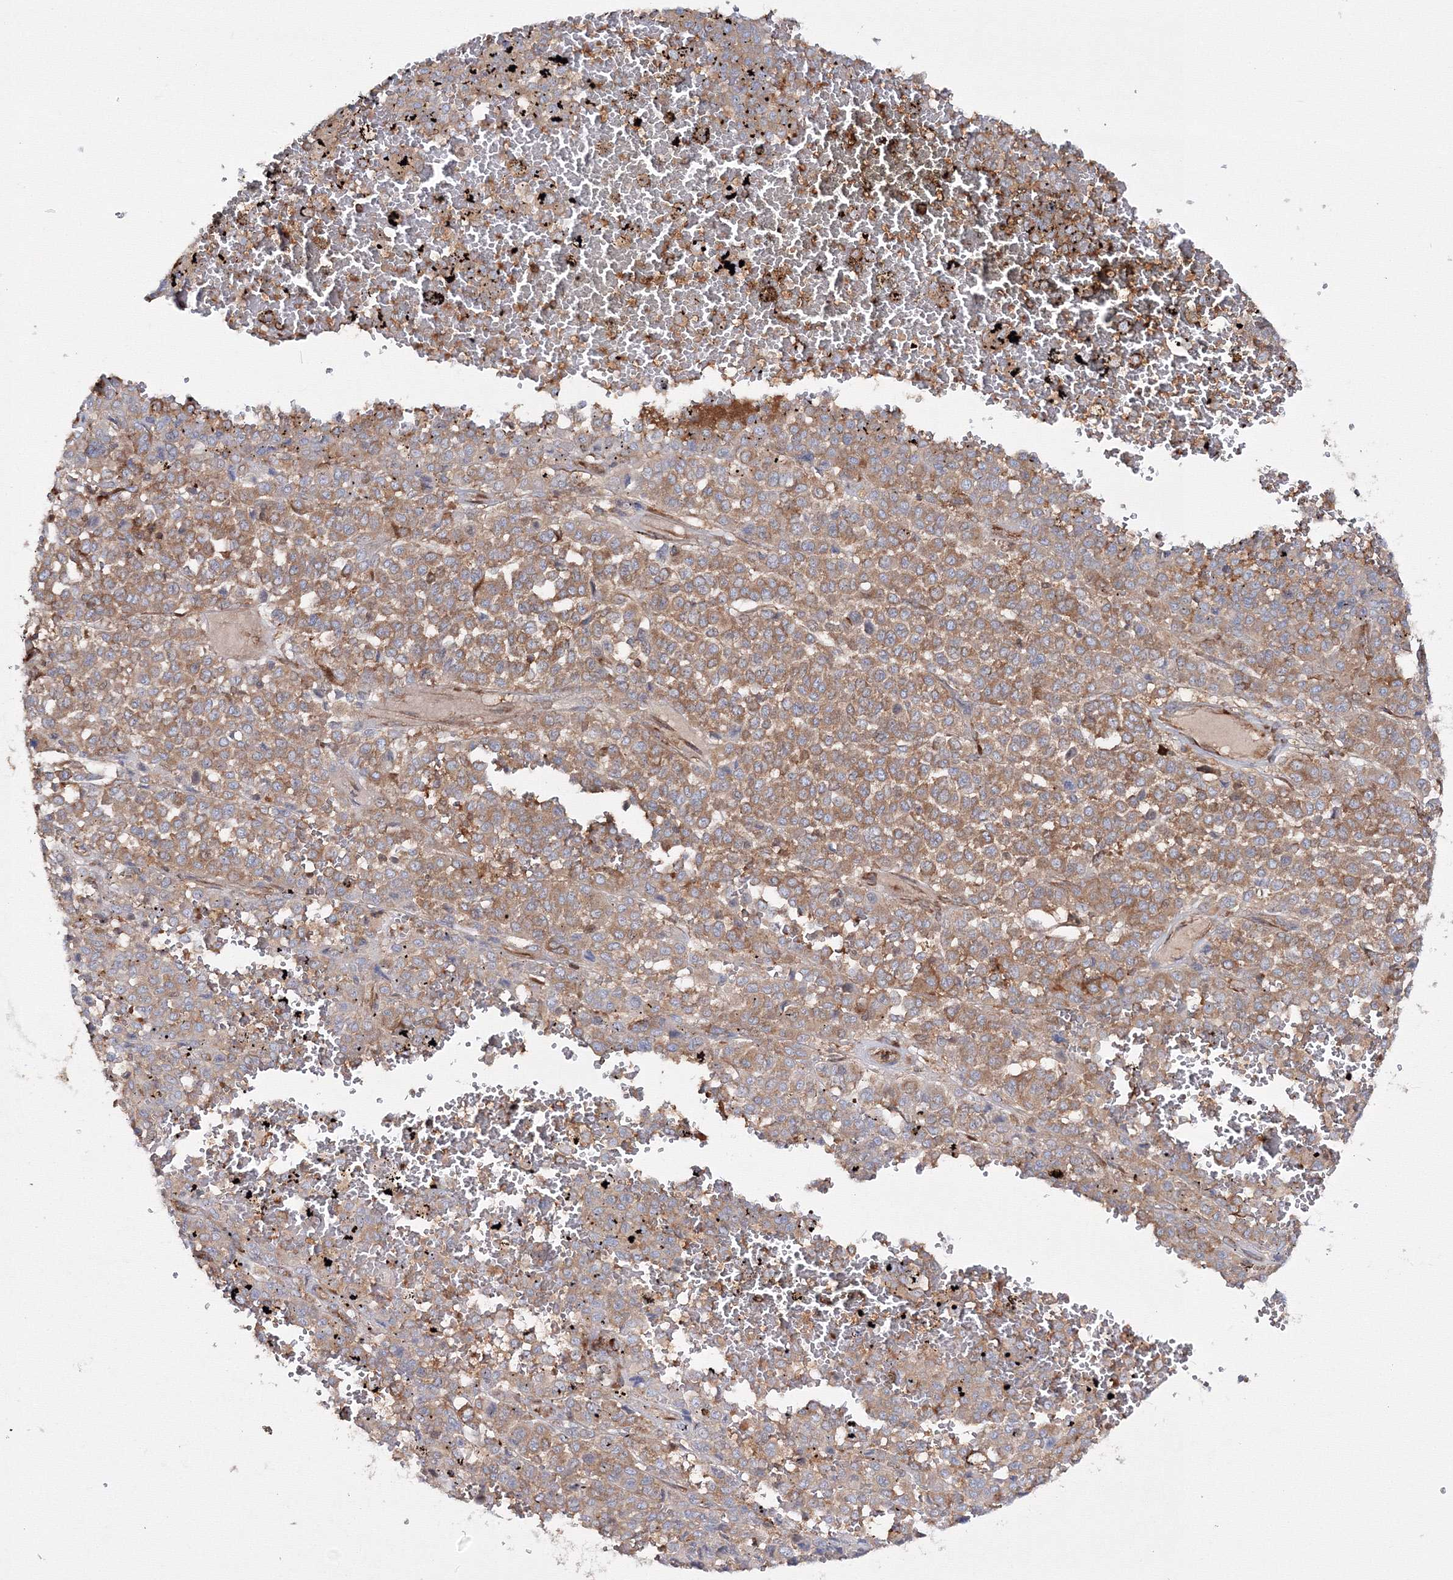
{"staining": {"intensity": "moderate", "quantity": ">75%", "location": "cytoplasmic/membranous"}, "tissue": "melanoma", "cell_type": "Tumor cells", "image_type": "cancer", "snomed": [{"axis": "morphology", "description": "Malignant melanoma, Metastatic site"}, {"axis": "topography", "description": "Pancreas"}], "caption": "Brown immunohistochemical staining in human malignant melanoma (metastatic site) shows moderate cytoplasmic/membranous staining in about >75% of tumor cells.", "gene": "HARS1", "patient": {"sex": "female", "age": 30}}